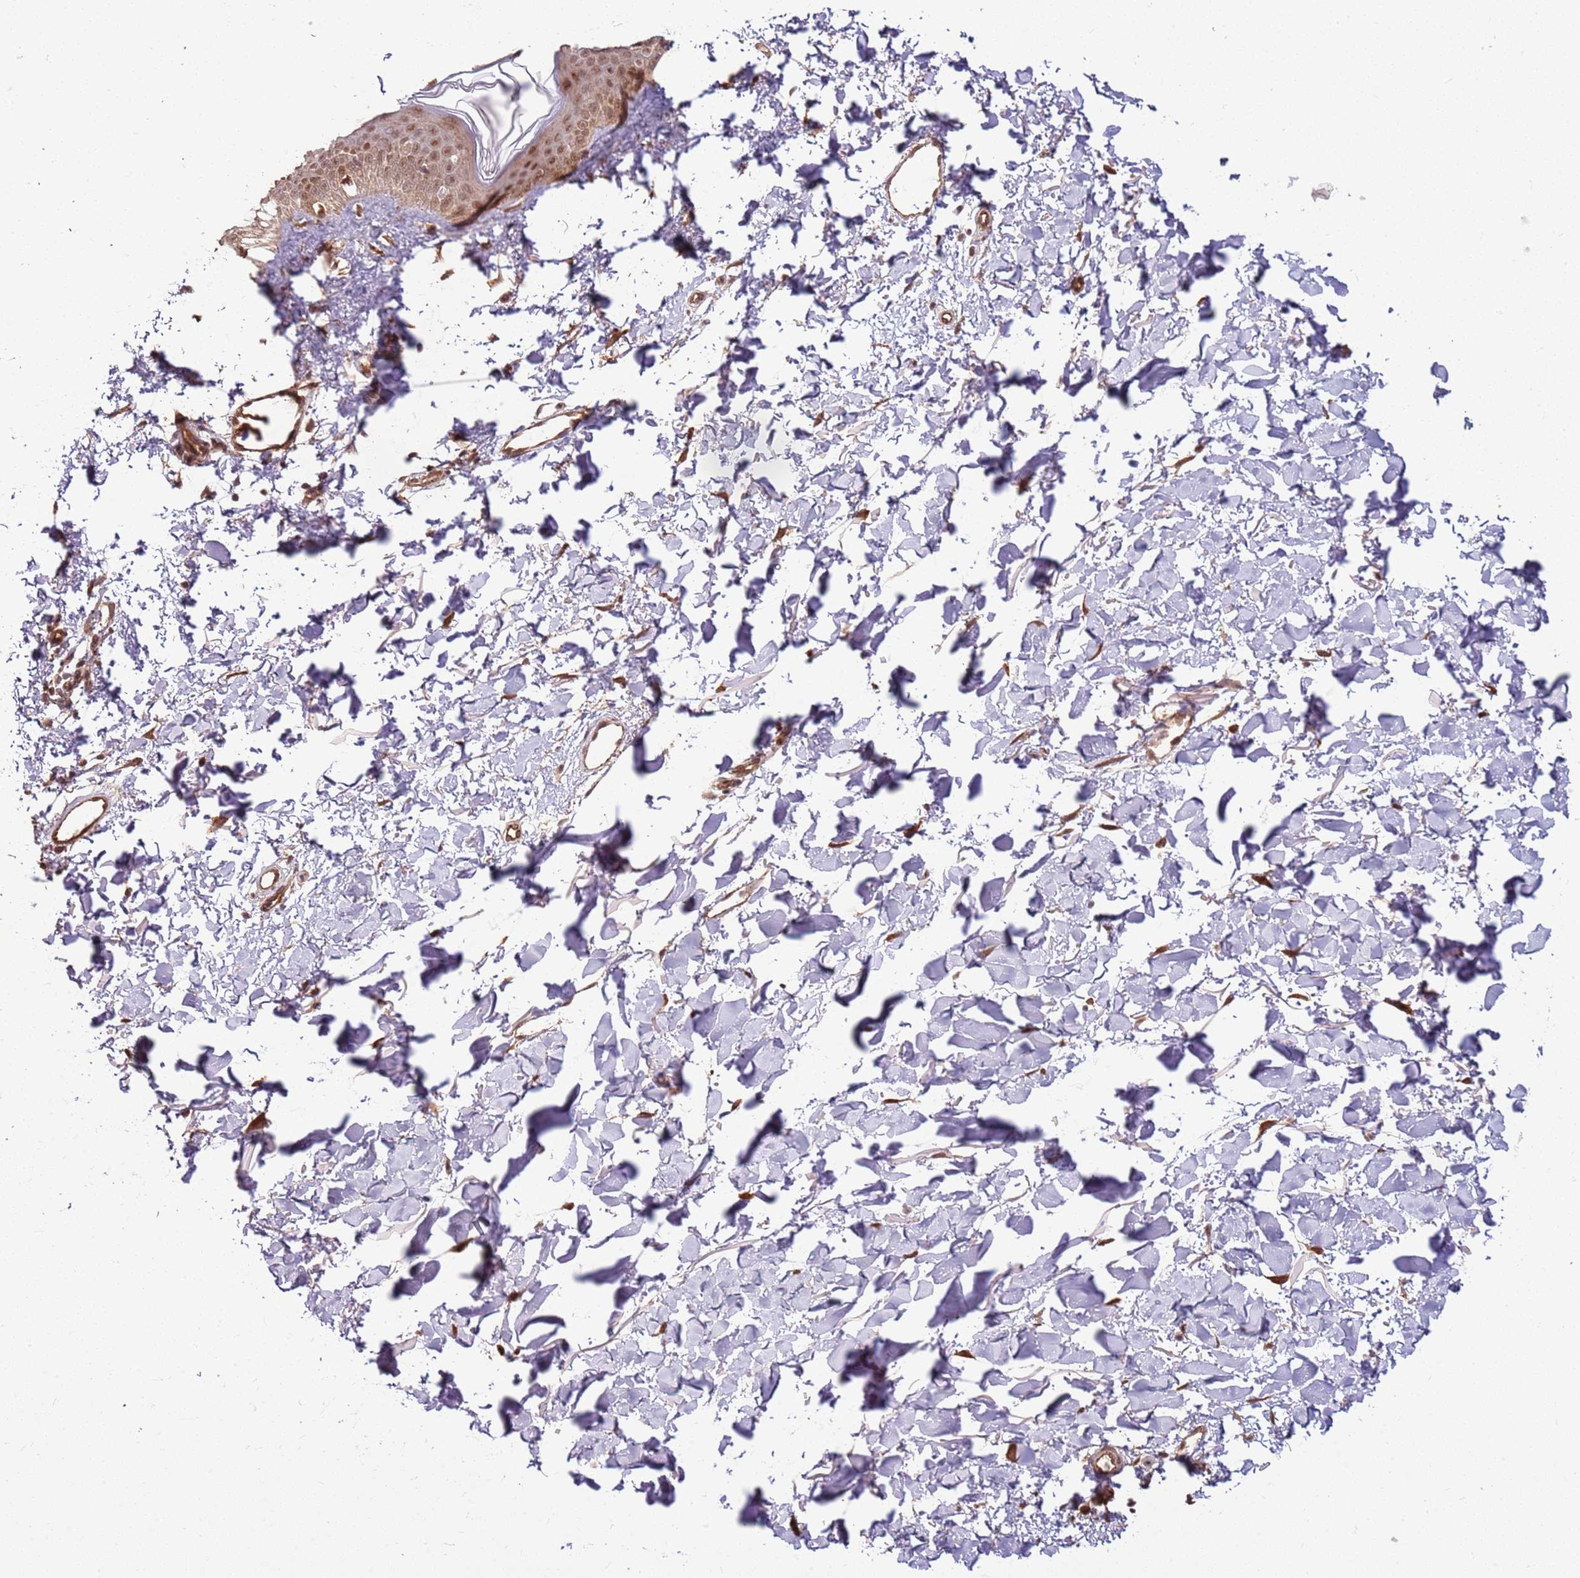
{"staining": {"intensity": "moderate", "quantity": "<25%", "location": "nuclear"}, "tissue": "skin", "cell_type": "Fibroblasts", "image_type": "normal", "snomed": [{"axis": "morphology", "description": "Normal tissue, NOS"}, {"axis": "topography", "description": "Skin"}], "caption": "The photomicrograph reveals staining of unremarkable skin, revealing moderate nuclear protein expression (brown color) within fibroblasts.", "gene": "POLR3H", "patient": {"sex": "female", "age": 58}}